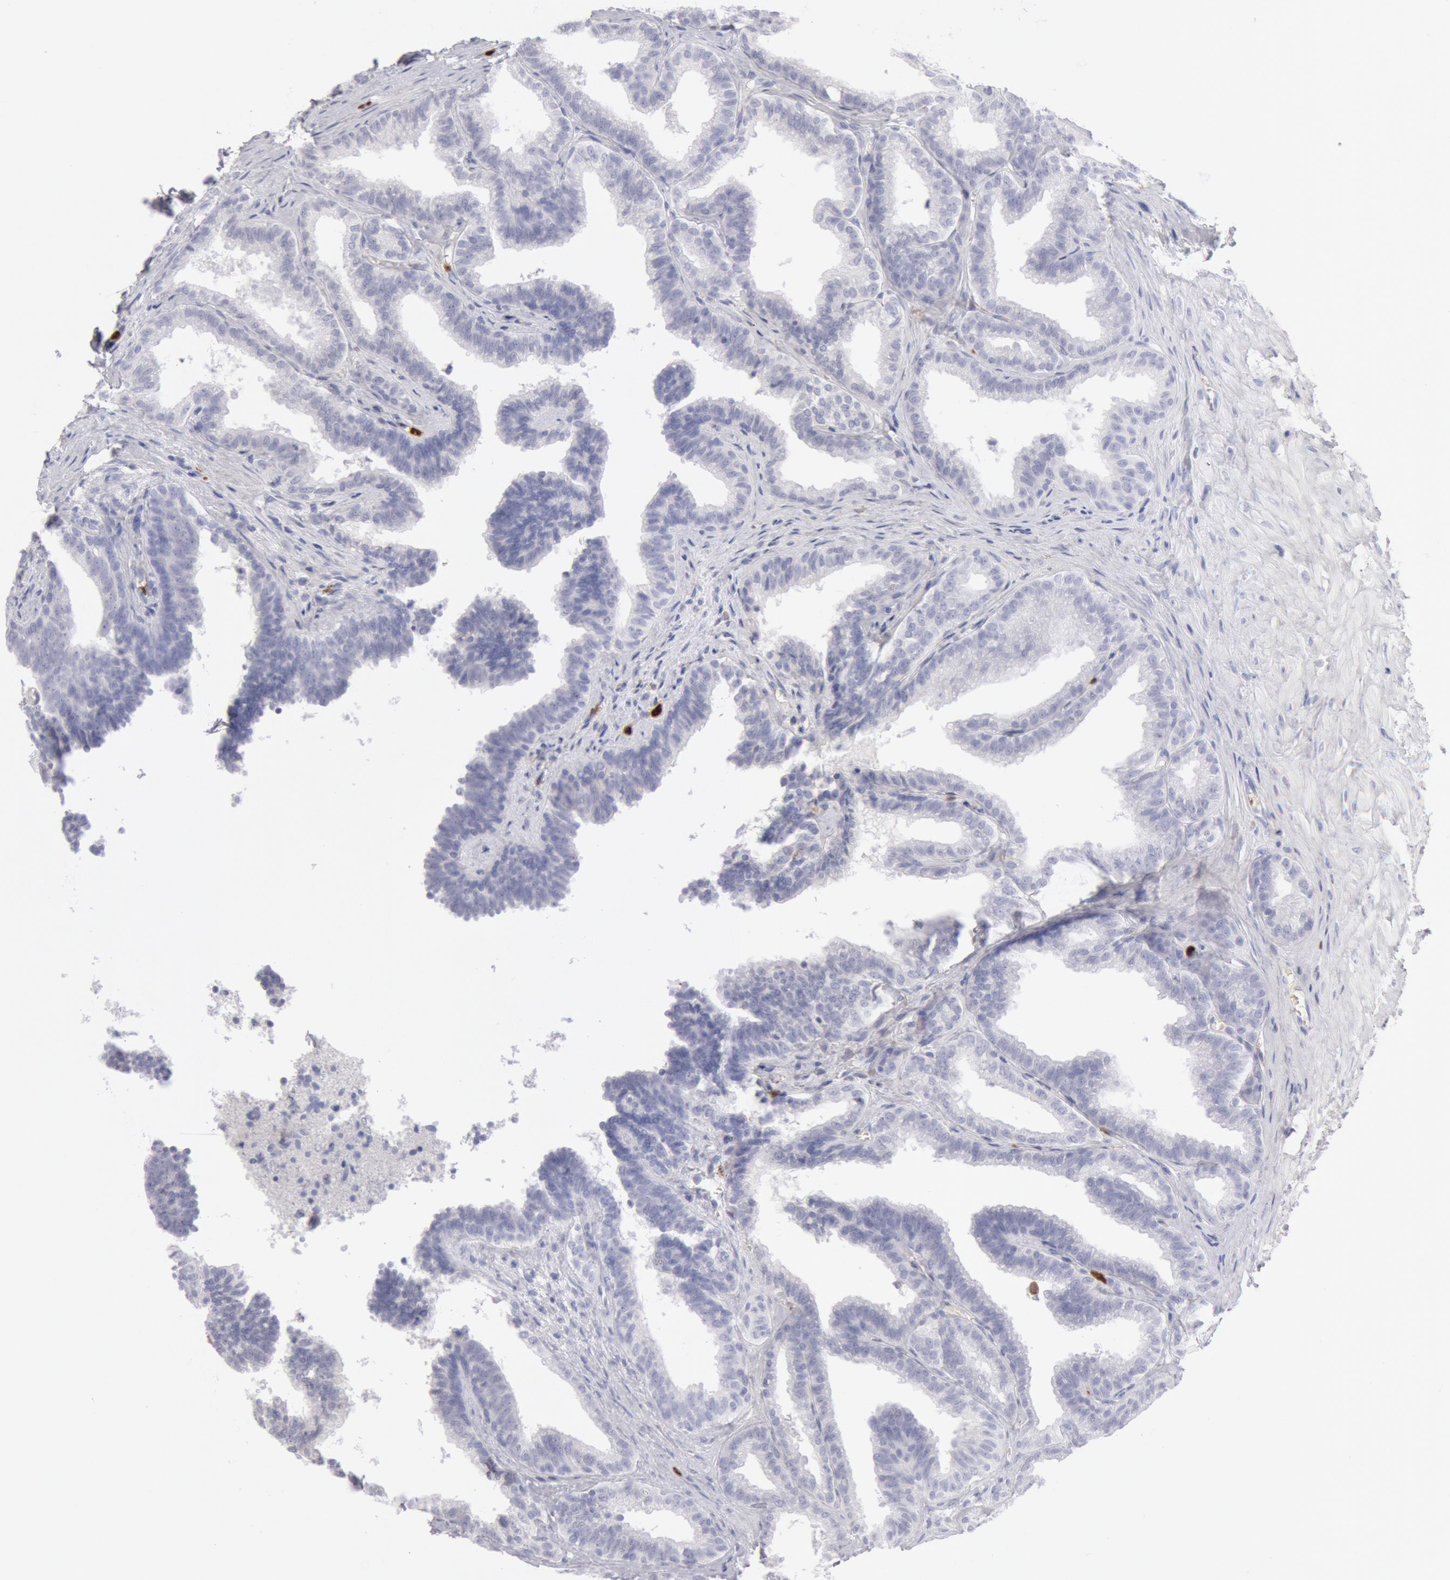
{"staining": {"intensity": "negative", "quantity": "none", "location": "none"}, "tissue": "seminal vesicle", "cell_type": "Glandular cells", "image_type": "normal", "snomed": [{"axis": "morphology", "description": "Normal tissue, NOS"}, {"axis": "topography", "description": "Seminal veicle"}], "caption": "The image exhibits no staining of glandular cells in unremarkable seminal vesicle. (DAB (3,3'-diaminobenzidine) IHC with hematoxylin counter stain).", "gene": "FCN1", "patient": {"sex": "male", "age": 26}}